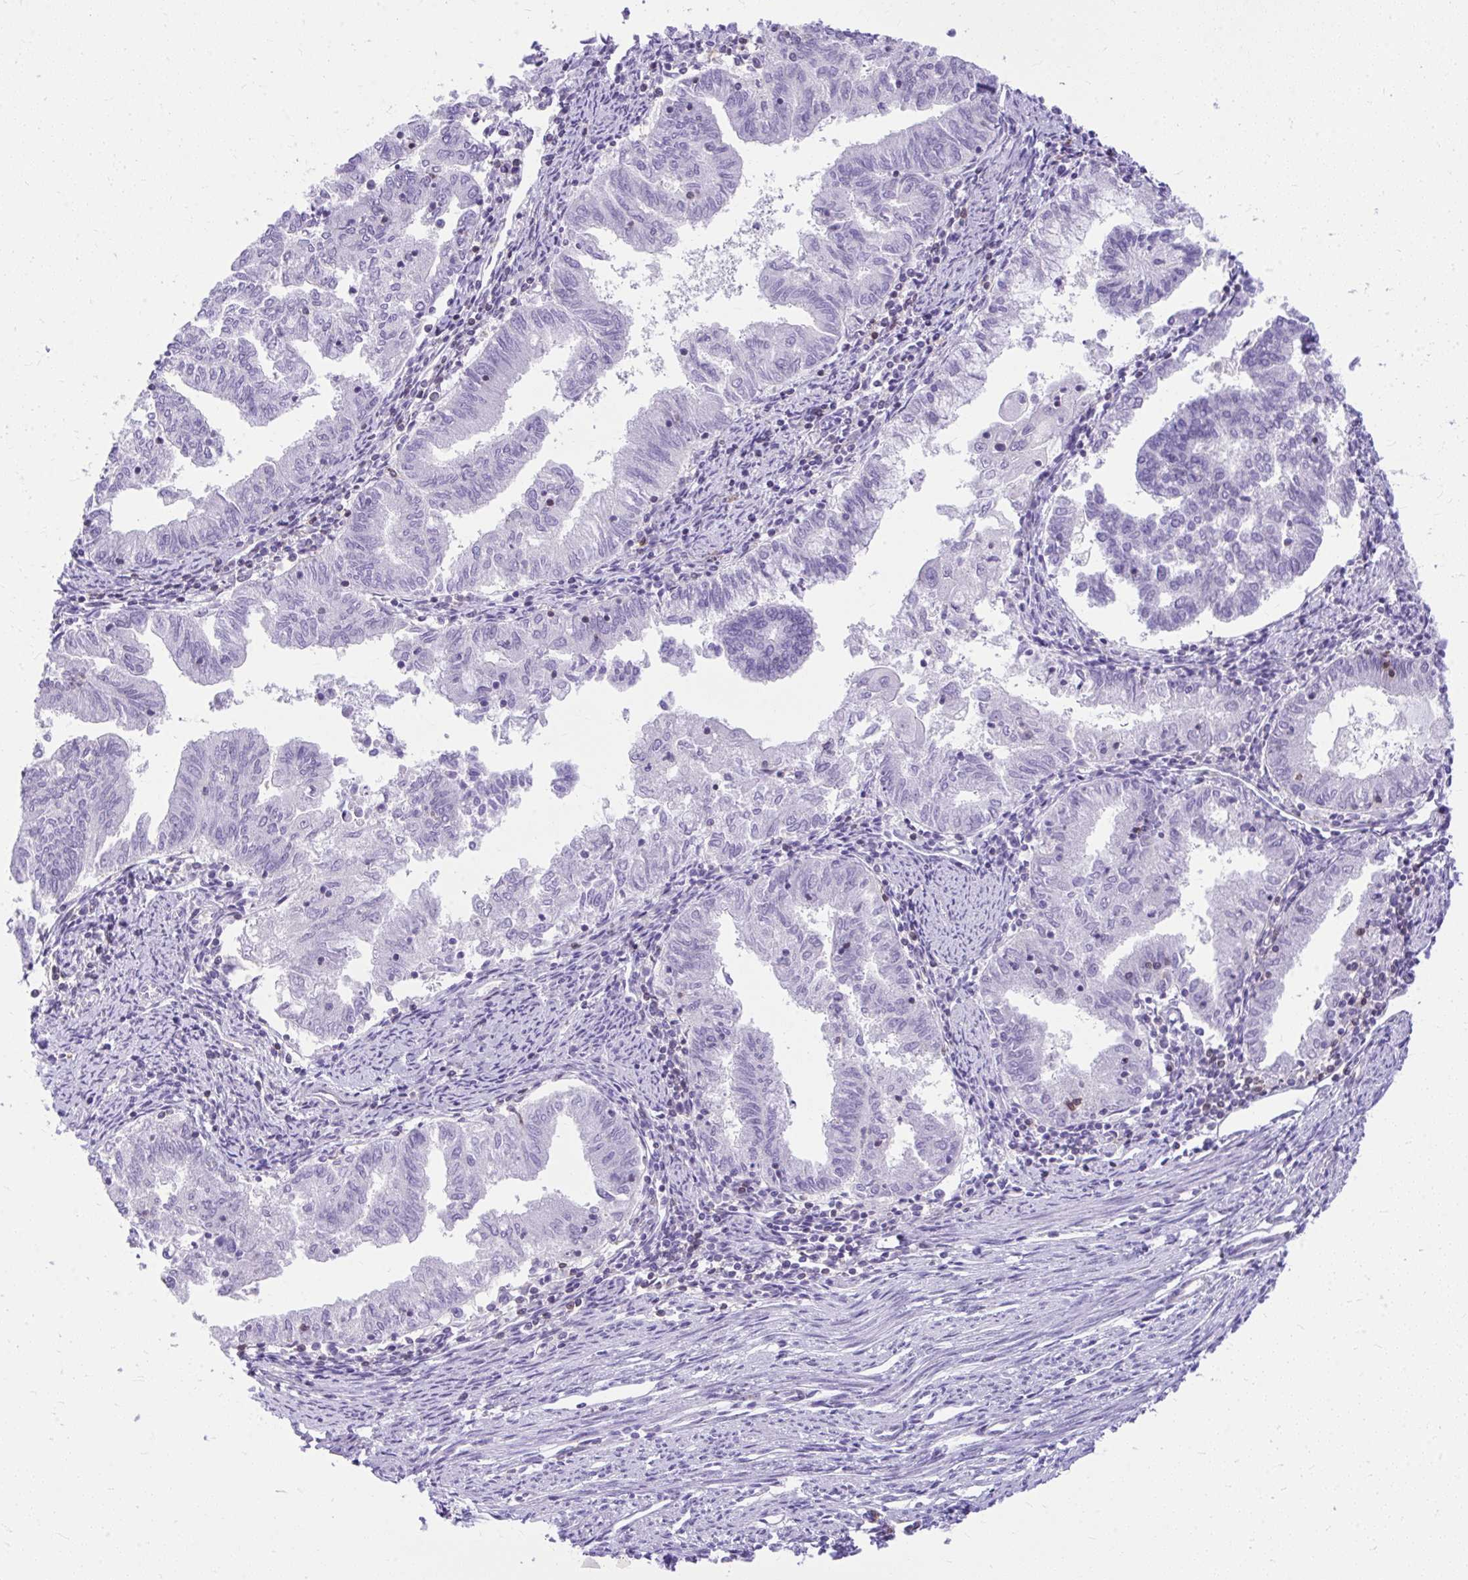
{"staining": {"intensity": "negative", "quantity": "none", "location": "none"}, "tissue": "endometrial cancer", "cell_type": "Tumor cells", "image_type": "cancer", "snomed": [{"axis": "morphology", "description": "Adenocarcinoma, NOS"}, {"axis": "topography", "description": "Endometrium"}], "caption": "Tumor cells show no significant positivity in endometrial cancer.", "gene": "GPRIN3", "patient": {"sex": "female", "age": 79}}